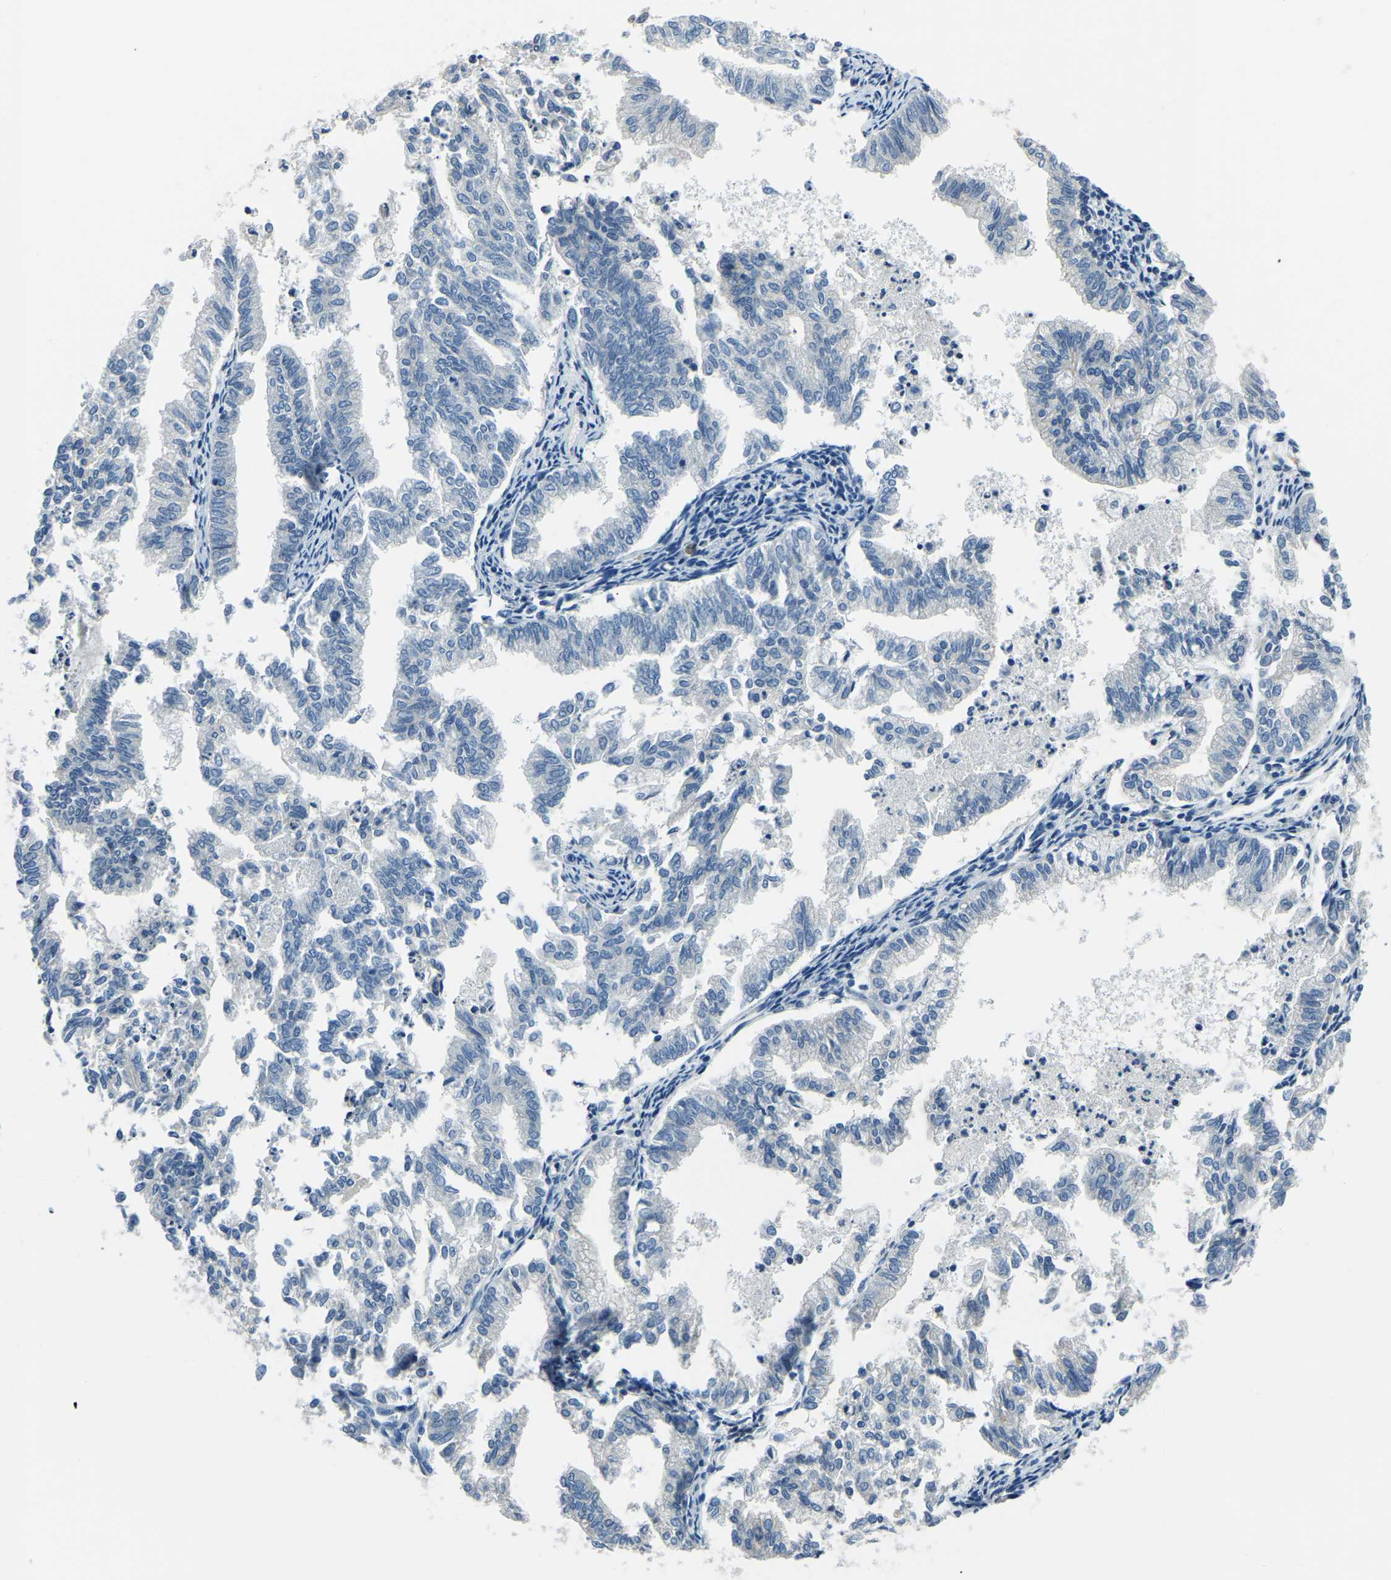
{"staining": {"intensity": "negative", "quantity": "none", "location": "none"}, "tissue": "endometrial cancer", "cell_type": "Tumor cells", "image_type": "cancer", "snomed": [{"axis": "morphology", "description": "Necrosis, NOS"}, {"axis": "morphology", "description": "Adenocarcinoma, NOS"}, {"axis": "topography", "description": "Endometrium"}], "caption": "There is no significant positivity in tumor cells of adenocarcinoma (endometrial). (DAB IHC with hematoxylin counter stain).", "gene": "RRP1", "patient": {"sex": "female", "age": 79}}